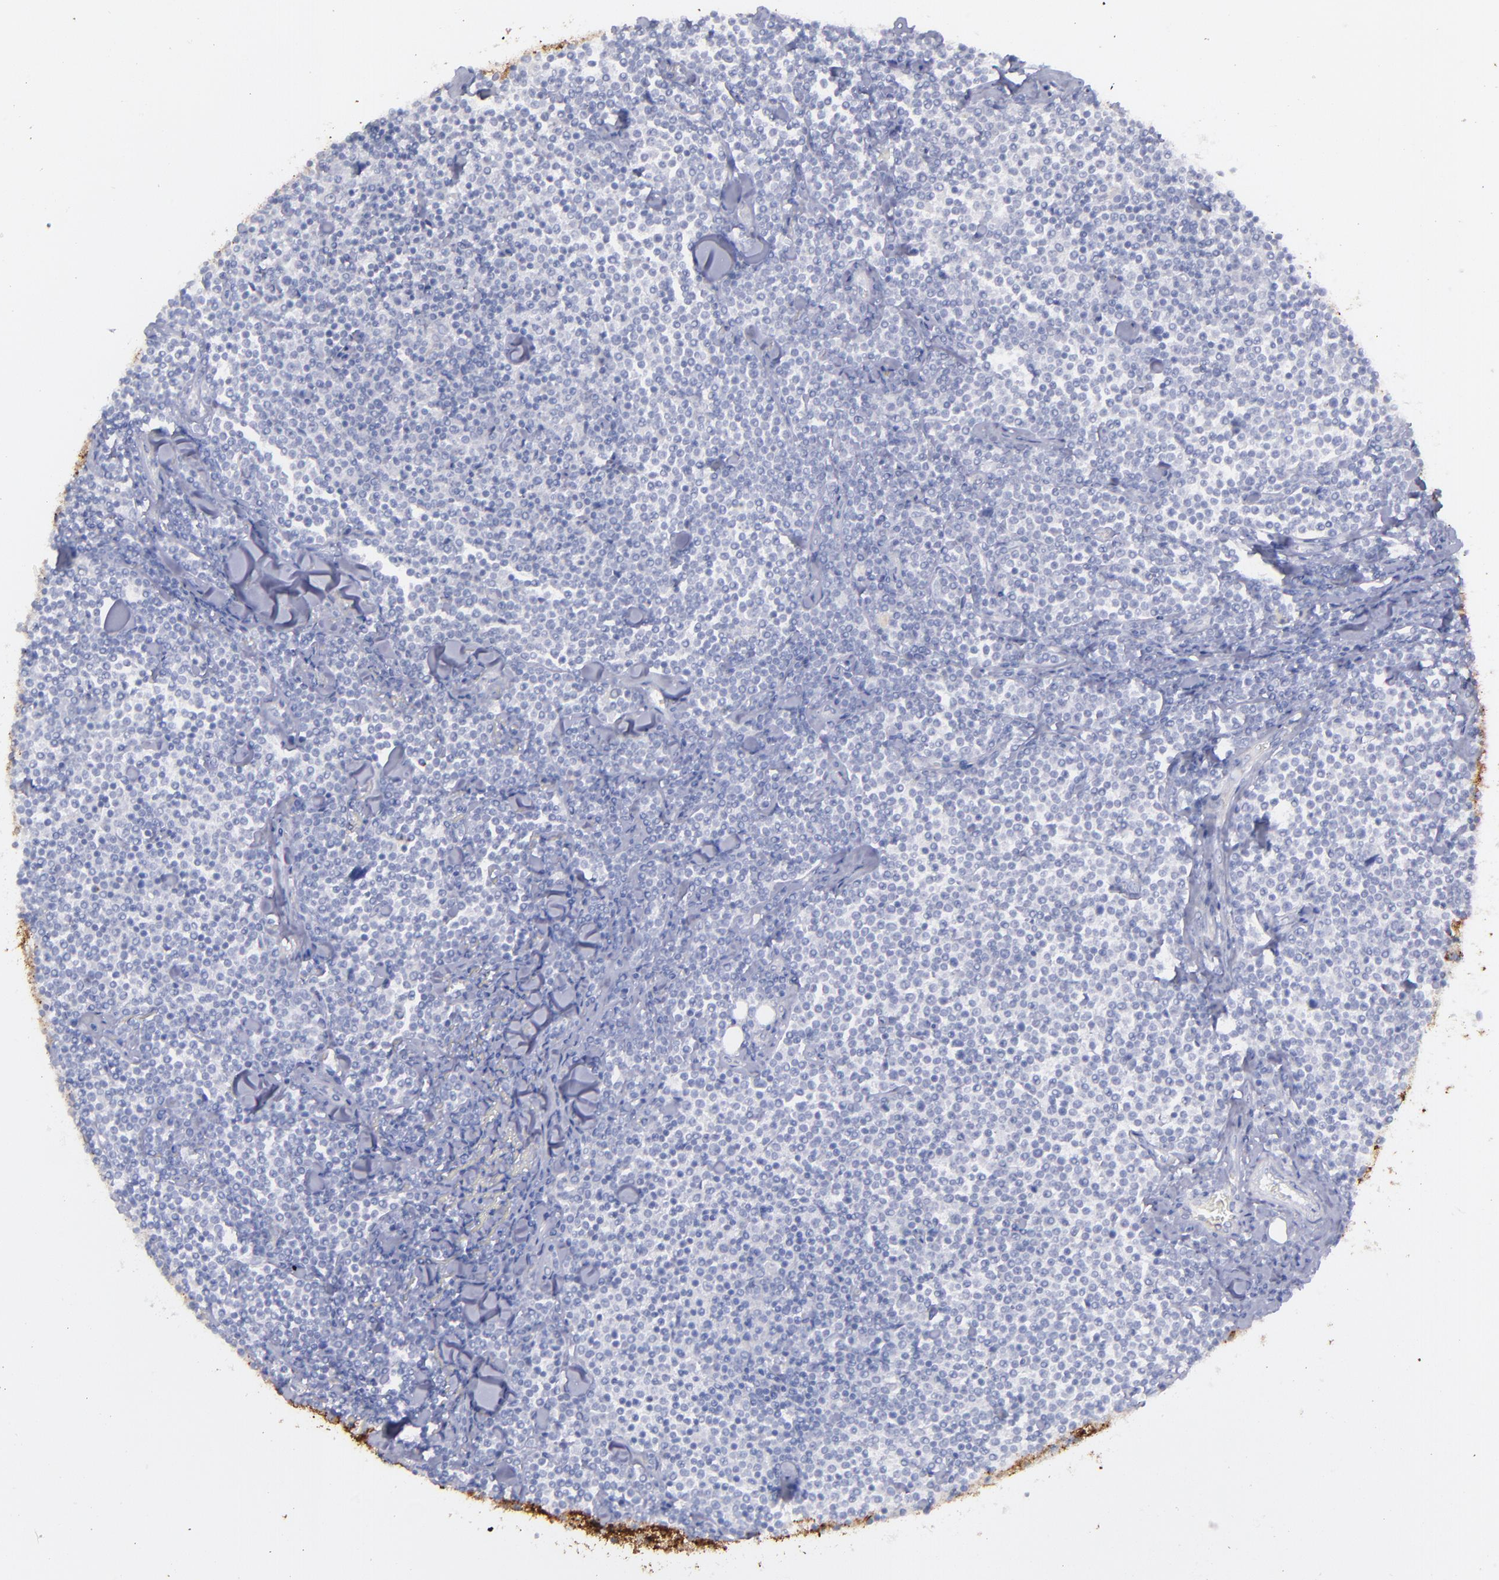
{"staining": {"intensity": "negative", "quantity": "none", "location": "none"}, "tissue": "lymphoma", "cell_type": "Tumor cells", "image_type": "cancer", "snomed": [{"axis": "morphology", "description": "Malignant lymphoma, non-Hodgkin's type, Low grade"}, {"axis": "topography", "description": "Soft tissue"}], "caption": "IHC photomicrograph of human malignant lymphoma, non-Hodgkin's type (low-grade) stained for a protein (brown), which demonstrates no staining in tumor cells.", "gene": "SNAP25", "patient": {"sex": "male", "age": 92}}